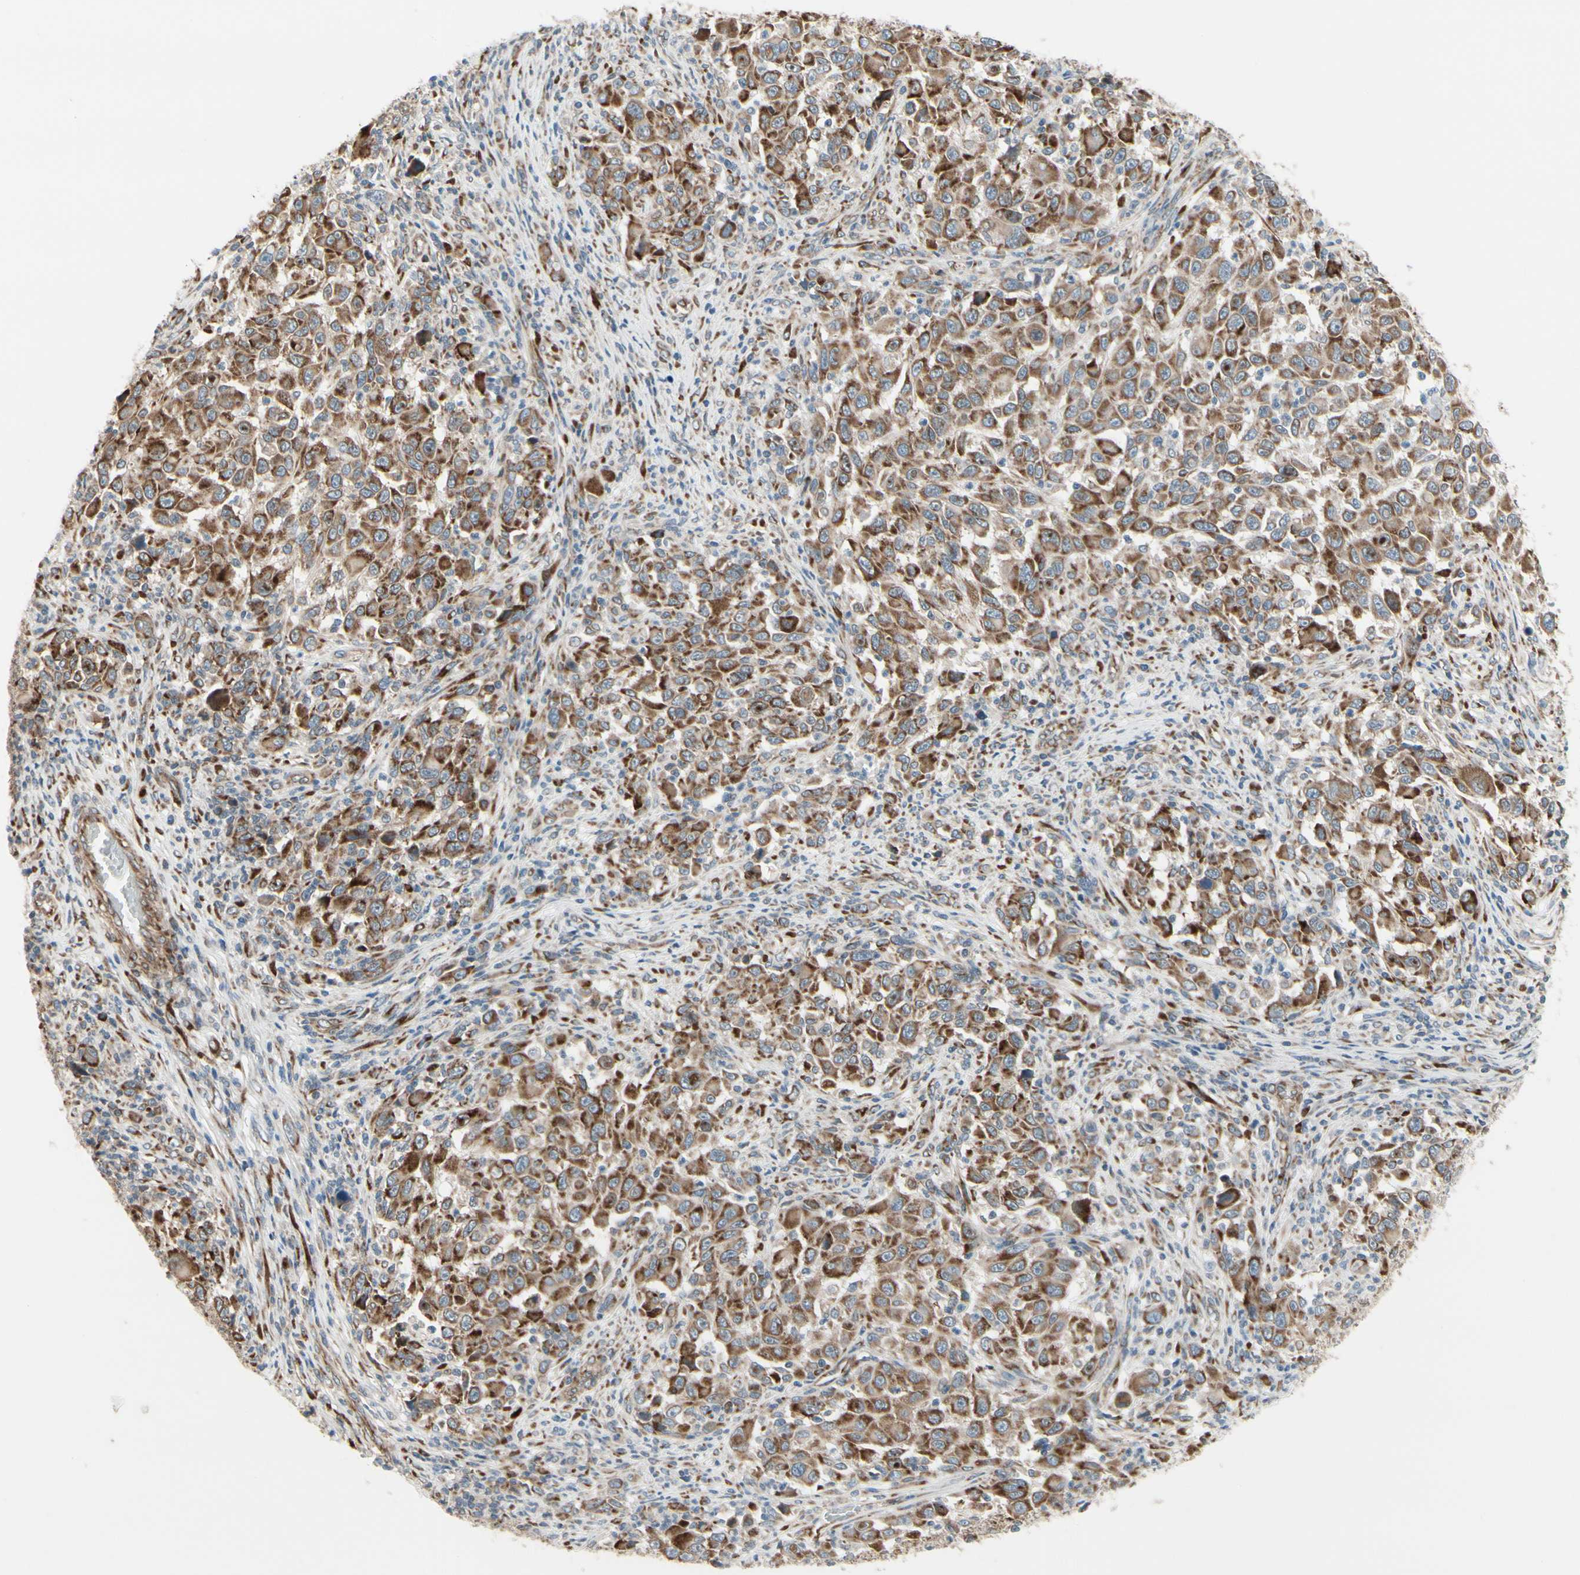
{"staining": {"intensity": "strong", "quantity": ">75%", "location": "cytoplasmic/membranous"}, "tissue": "melanoma", "cell_type": "Tumor cells", "image_type": "cancer", "snomed": [{"axis": "morphology", "description": "Malignant melanoma, Metastatic site"}, {"axis": "topography", "description": "Lymph node"}], "caption": "Melanoma stained with DAB (3,3'-diaminobenzidine) immunohistochemistry demonstrates high levels of strong cytoplasmic/membranous staining in approximately >75% of tumor cells.", "gene": "FNDC3A", "patient": {"sex": "male", "age": 61}}